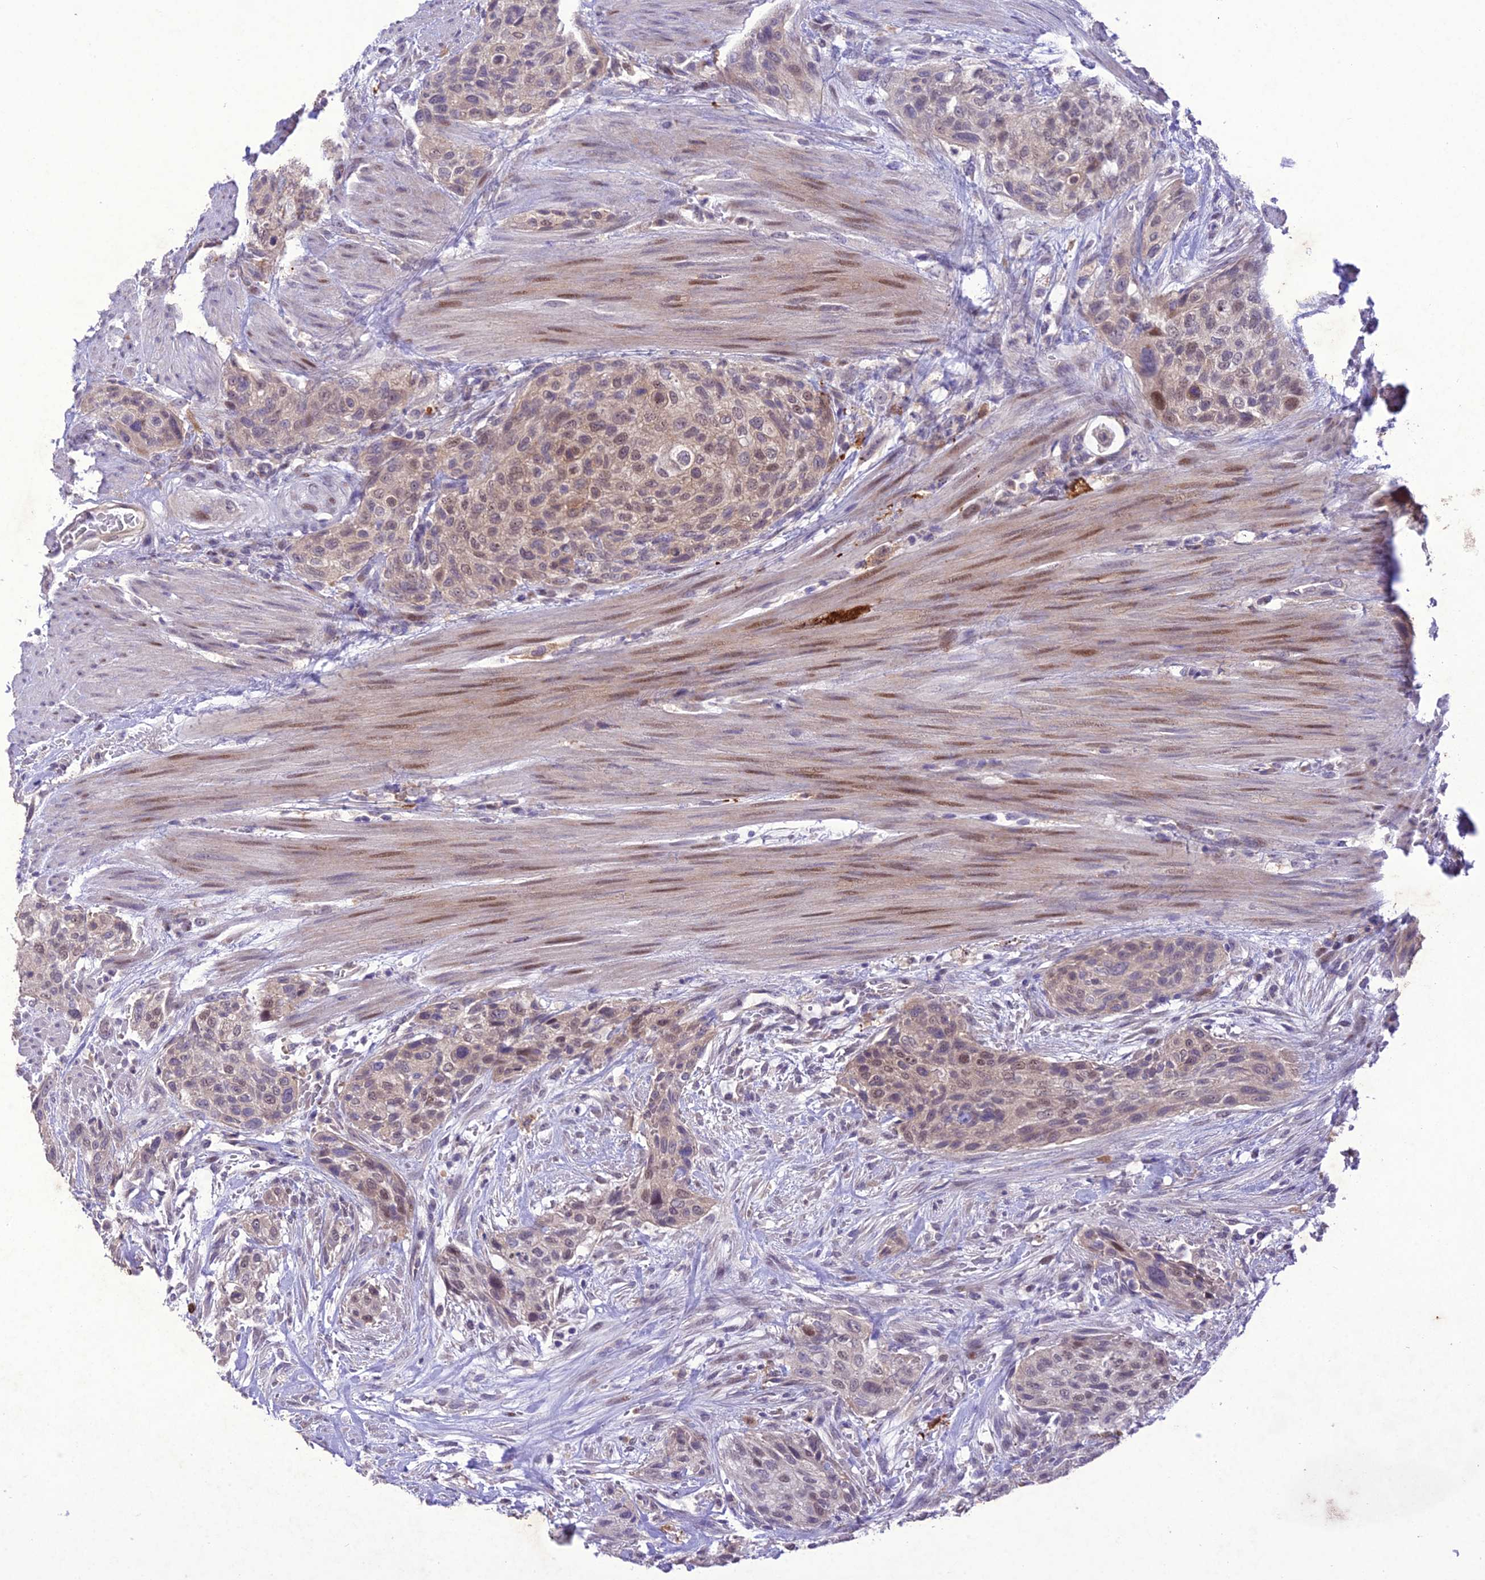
{"staining": {"intensity": "weak", "quantity": "25%-75%", "location": "cytoplasmic/membranous,nuclear"}, "tissue": "urothelial cancer", "cell_type": "Tumor cells", "image_type": "cancer", "snomed": [{"axis": "morphology", "description": "Urothelial carcinoma, High grade"}, {"axis": "topography", "description": "Urinary bladder"}], "caption": "An IHC histopathology image of neoplastic tissue is shown. Protein staining in brown shows weak cytoplasmic/membranous and nuclear positivity in urothelial cancer within tumor cells.", "gene": "ANKRD52", "patient": {"sex": "male", "age": 35}}